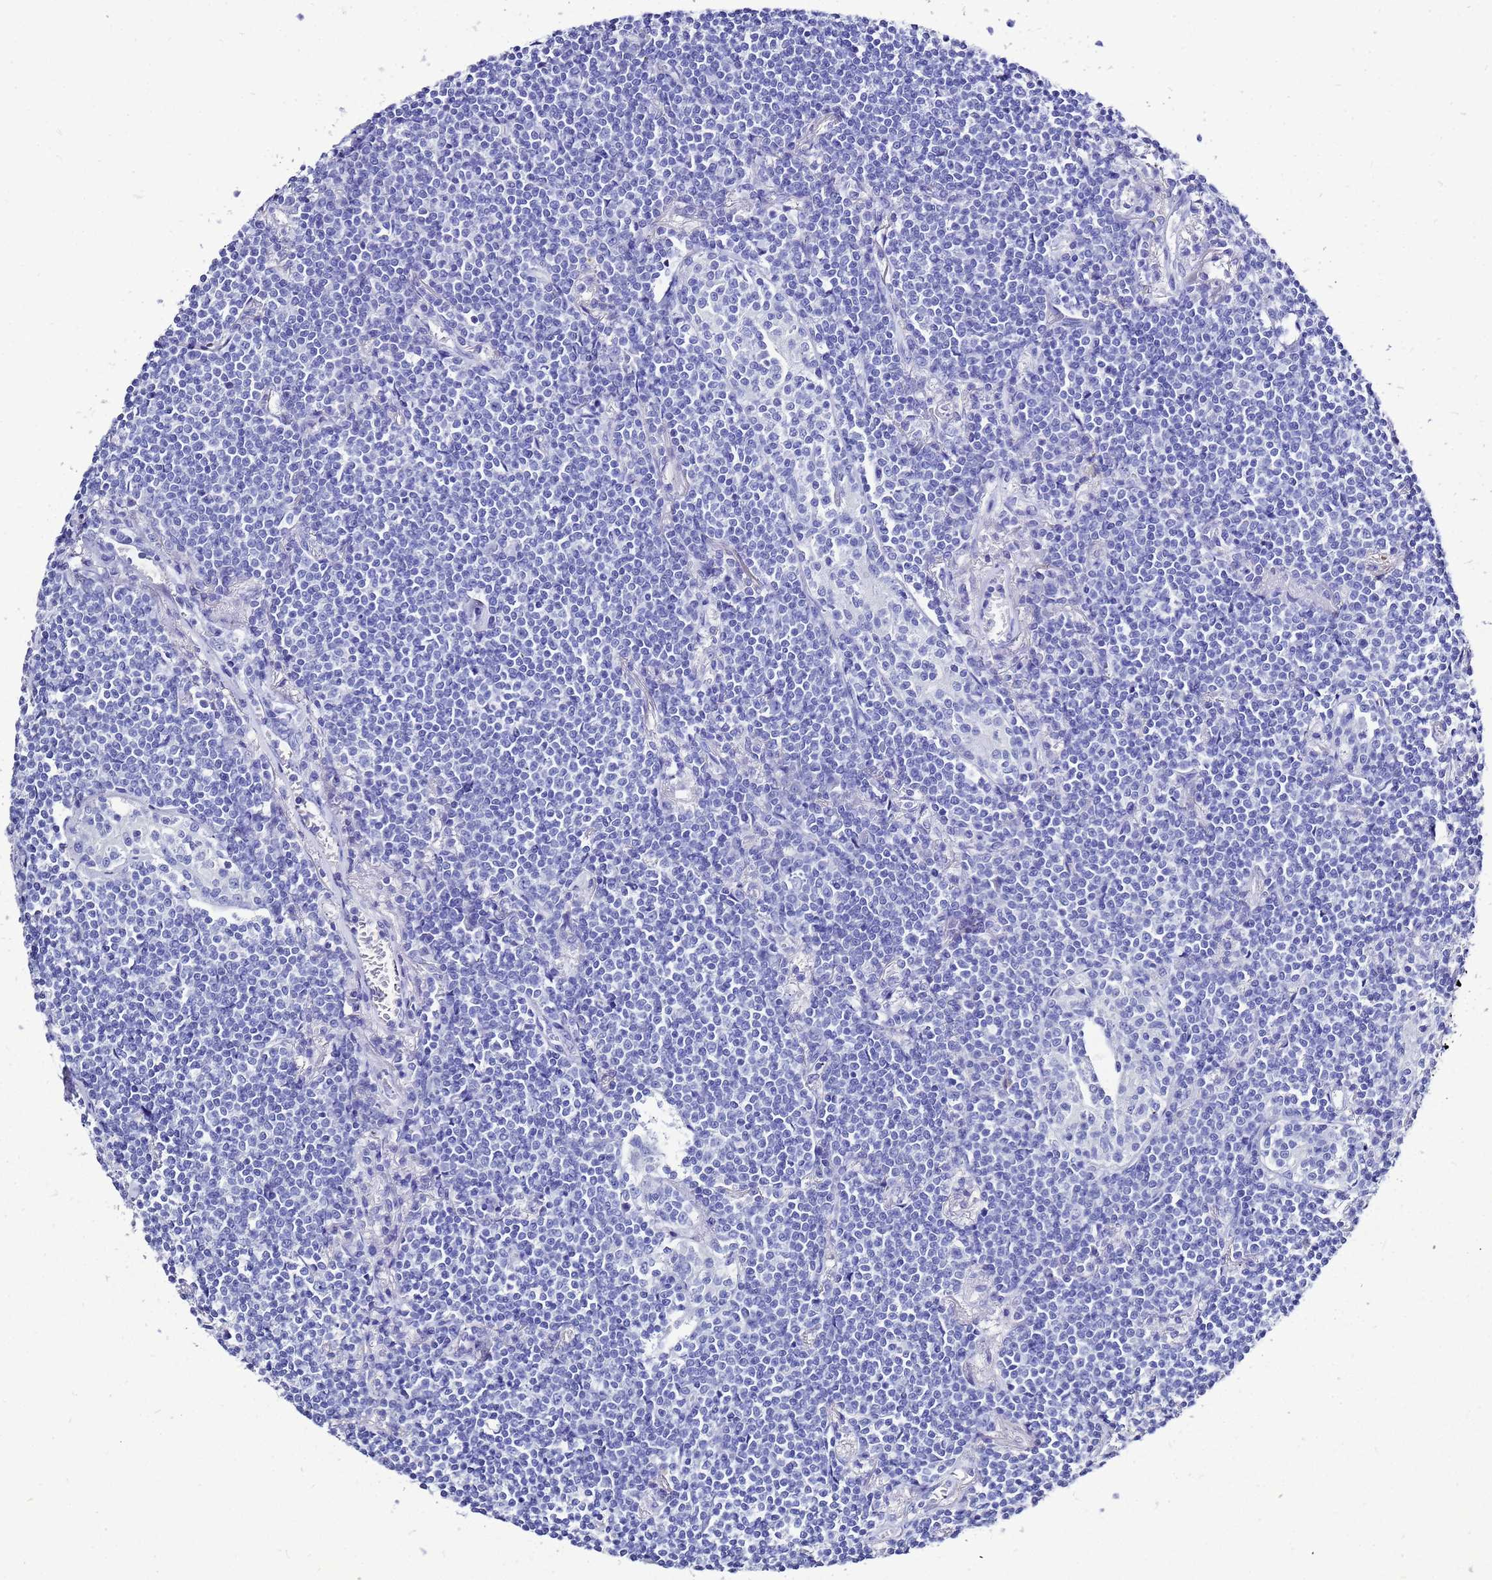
{"staining": {"intensity": "negative", "quantity": "none", "location": "none"}, "tissue": "lymphoma", "cell_type": "Tumor cells", "image_type": "cancer", "snomed": [{"axis": "morphology", "description": "Malignant lymphoma, non-Hodgkin's type, Low grade"}, {"axis": "topography", "description": "Lung"}], "caption": "Protein analysis of lymphoma exhibits no significant positivity in tumor cells.", "gene": "LIPF", "patient": {"sex": "female", "age": 71}}